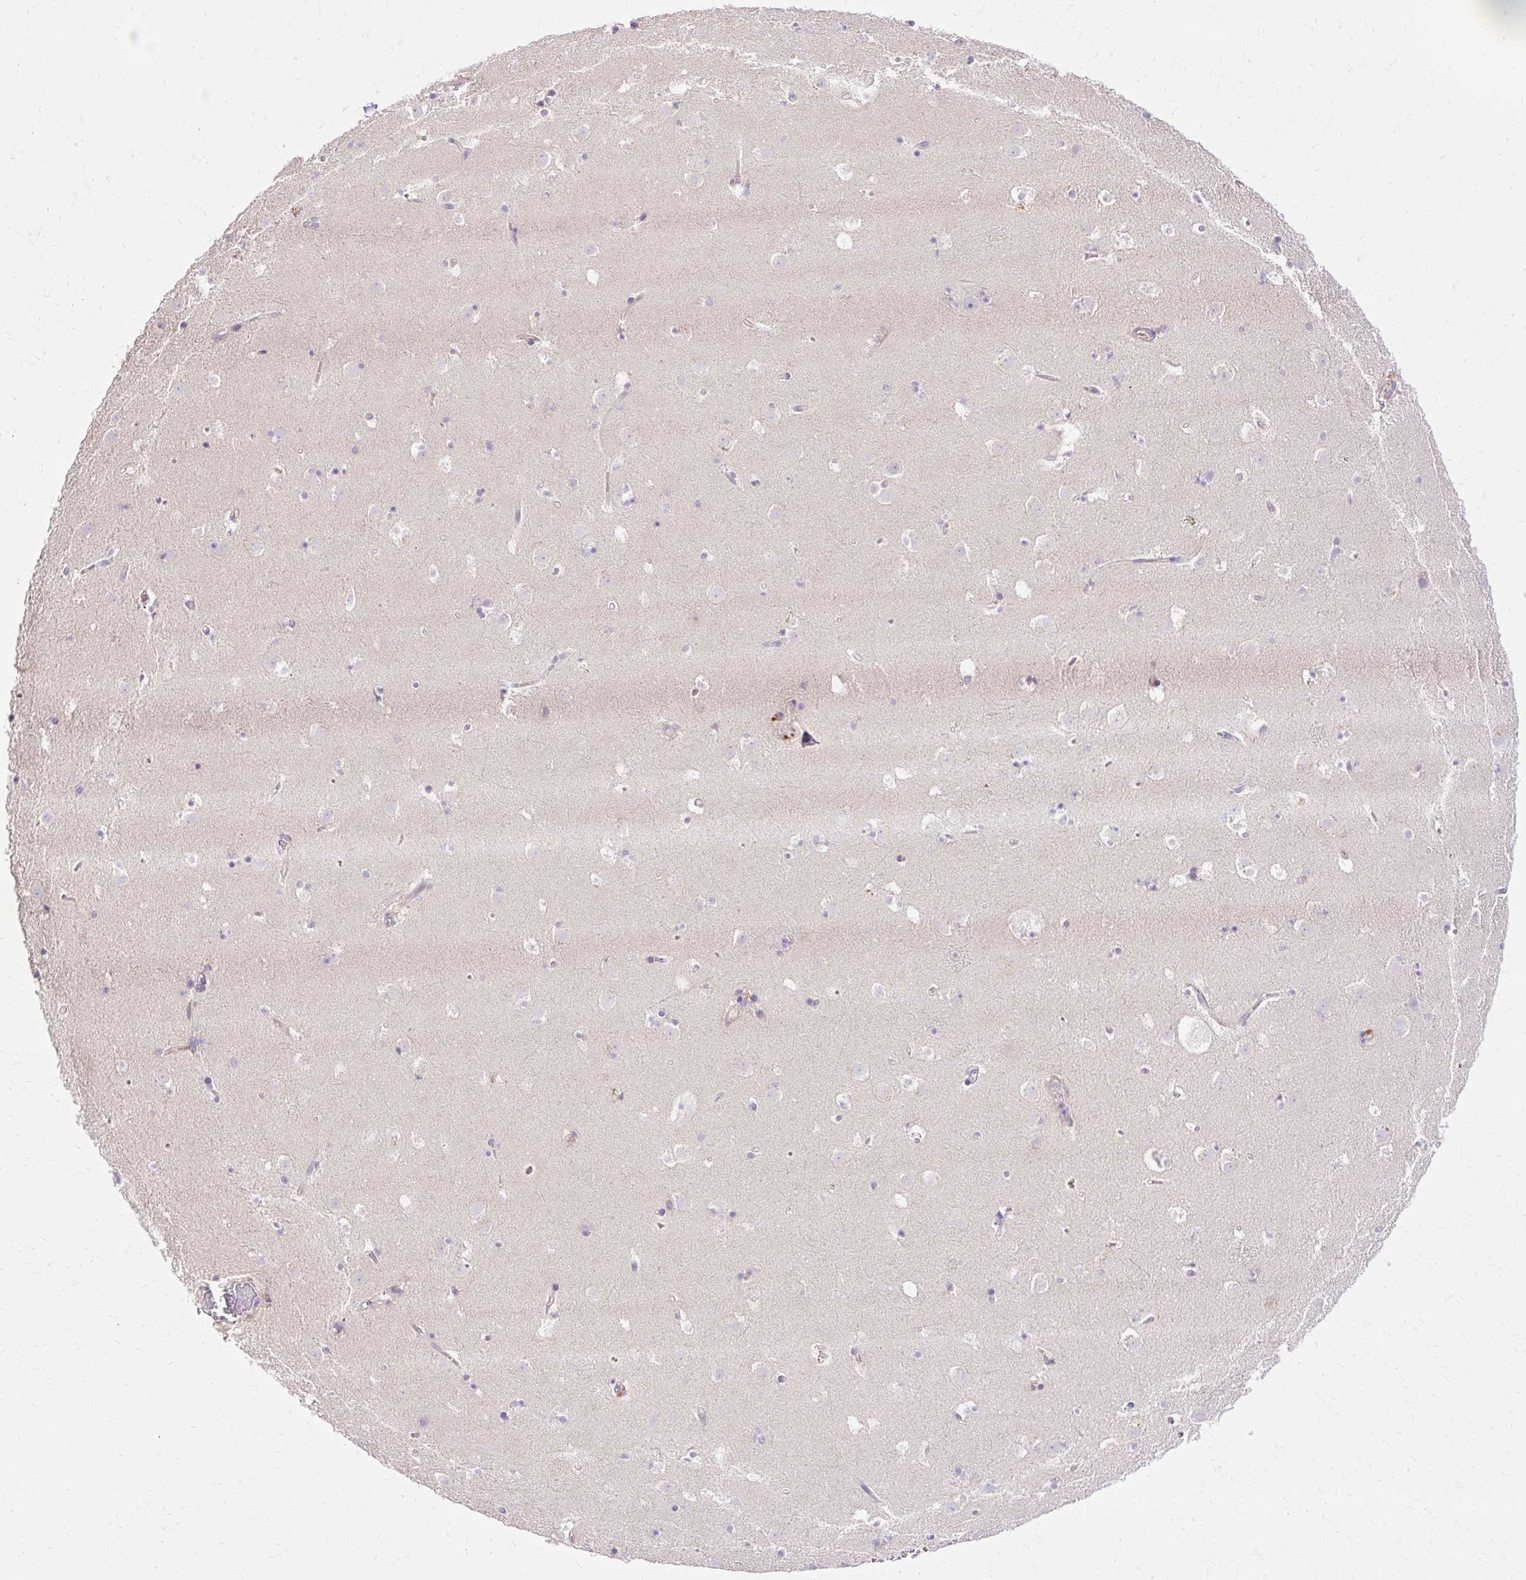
{"staining": {"intensity": "negative", "quantity": "none", "location": "none"}, "tissue": "caudate", "cell_type": "Glial cells", "image_type": "normal", "snomed": [{"axis": "morphology", "description": "Normal tissue, NOS"}, {"axis": "topography", "description": "Lateral ventricle wall"}], "caption": "Photomicrograph shows no protein expression in glial cells of normal caudate. (Stains: DAB (3,3'-diaminobenzidine) IHC with hematoxylin counter stain, Microscopy: brightfield microscopy at high magnification).", "gene": "HEXB", "patient": {"sex": "male", "age": 37}}